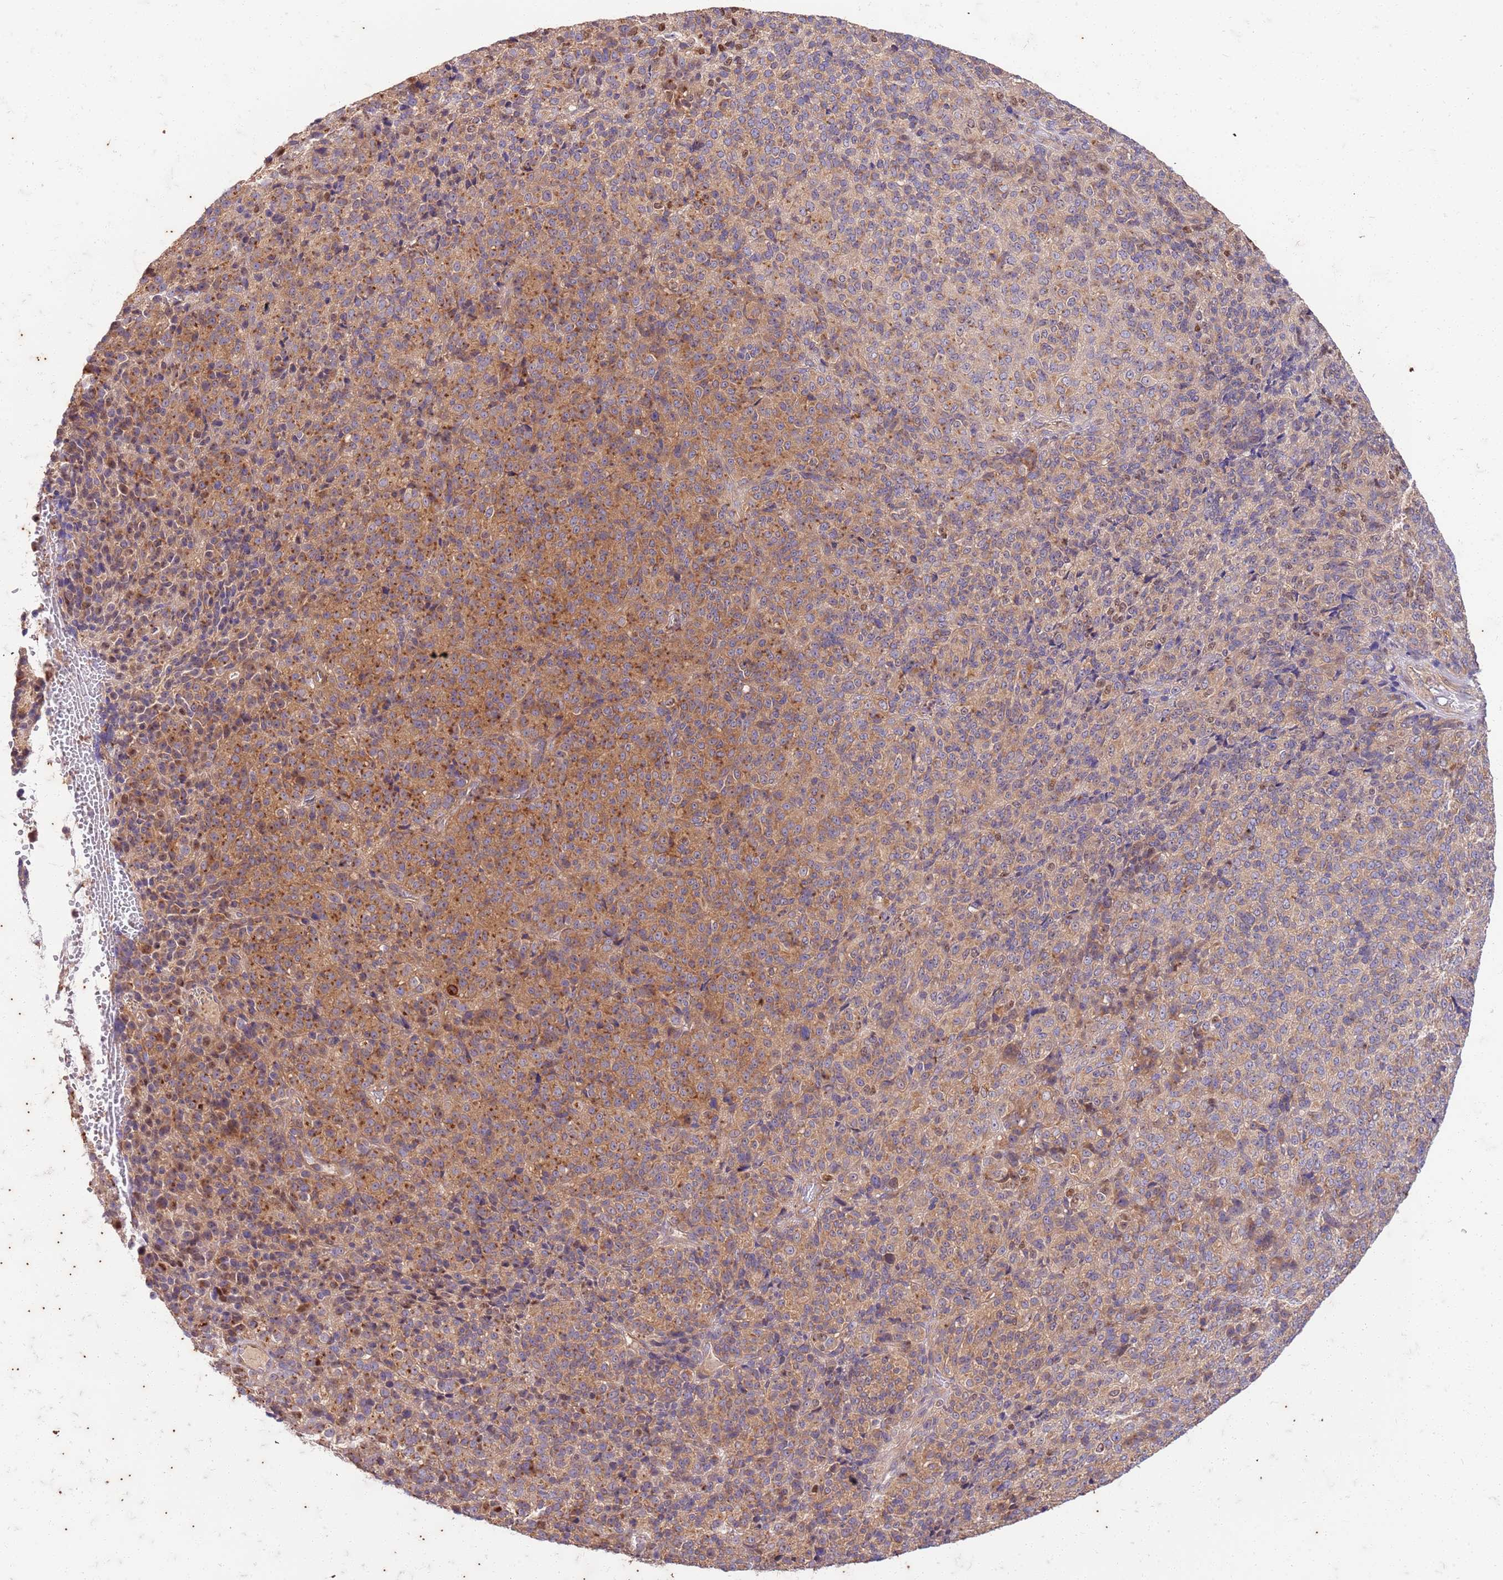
{"staining": {"intensity": "weak", "quantity": "<25%", "location": "cytoplasmic/membranous"}, "tissue": "melanoma", "cell_type": "Tumor cells", "image_type": "cancer", "snomed": [{"axis": "morphology", "description": "Malignant melanoma, Metastatic site"}, {"axis": "topography", "description": "Brain"}], "caption": "Immunohistochemistry (IHC) of malignant melanoma (metastatic site) demonstrates no positivity in tumor cells.", "gene": "OSBP", "patient": {"sex": "female", "age": 56}}